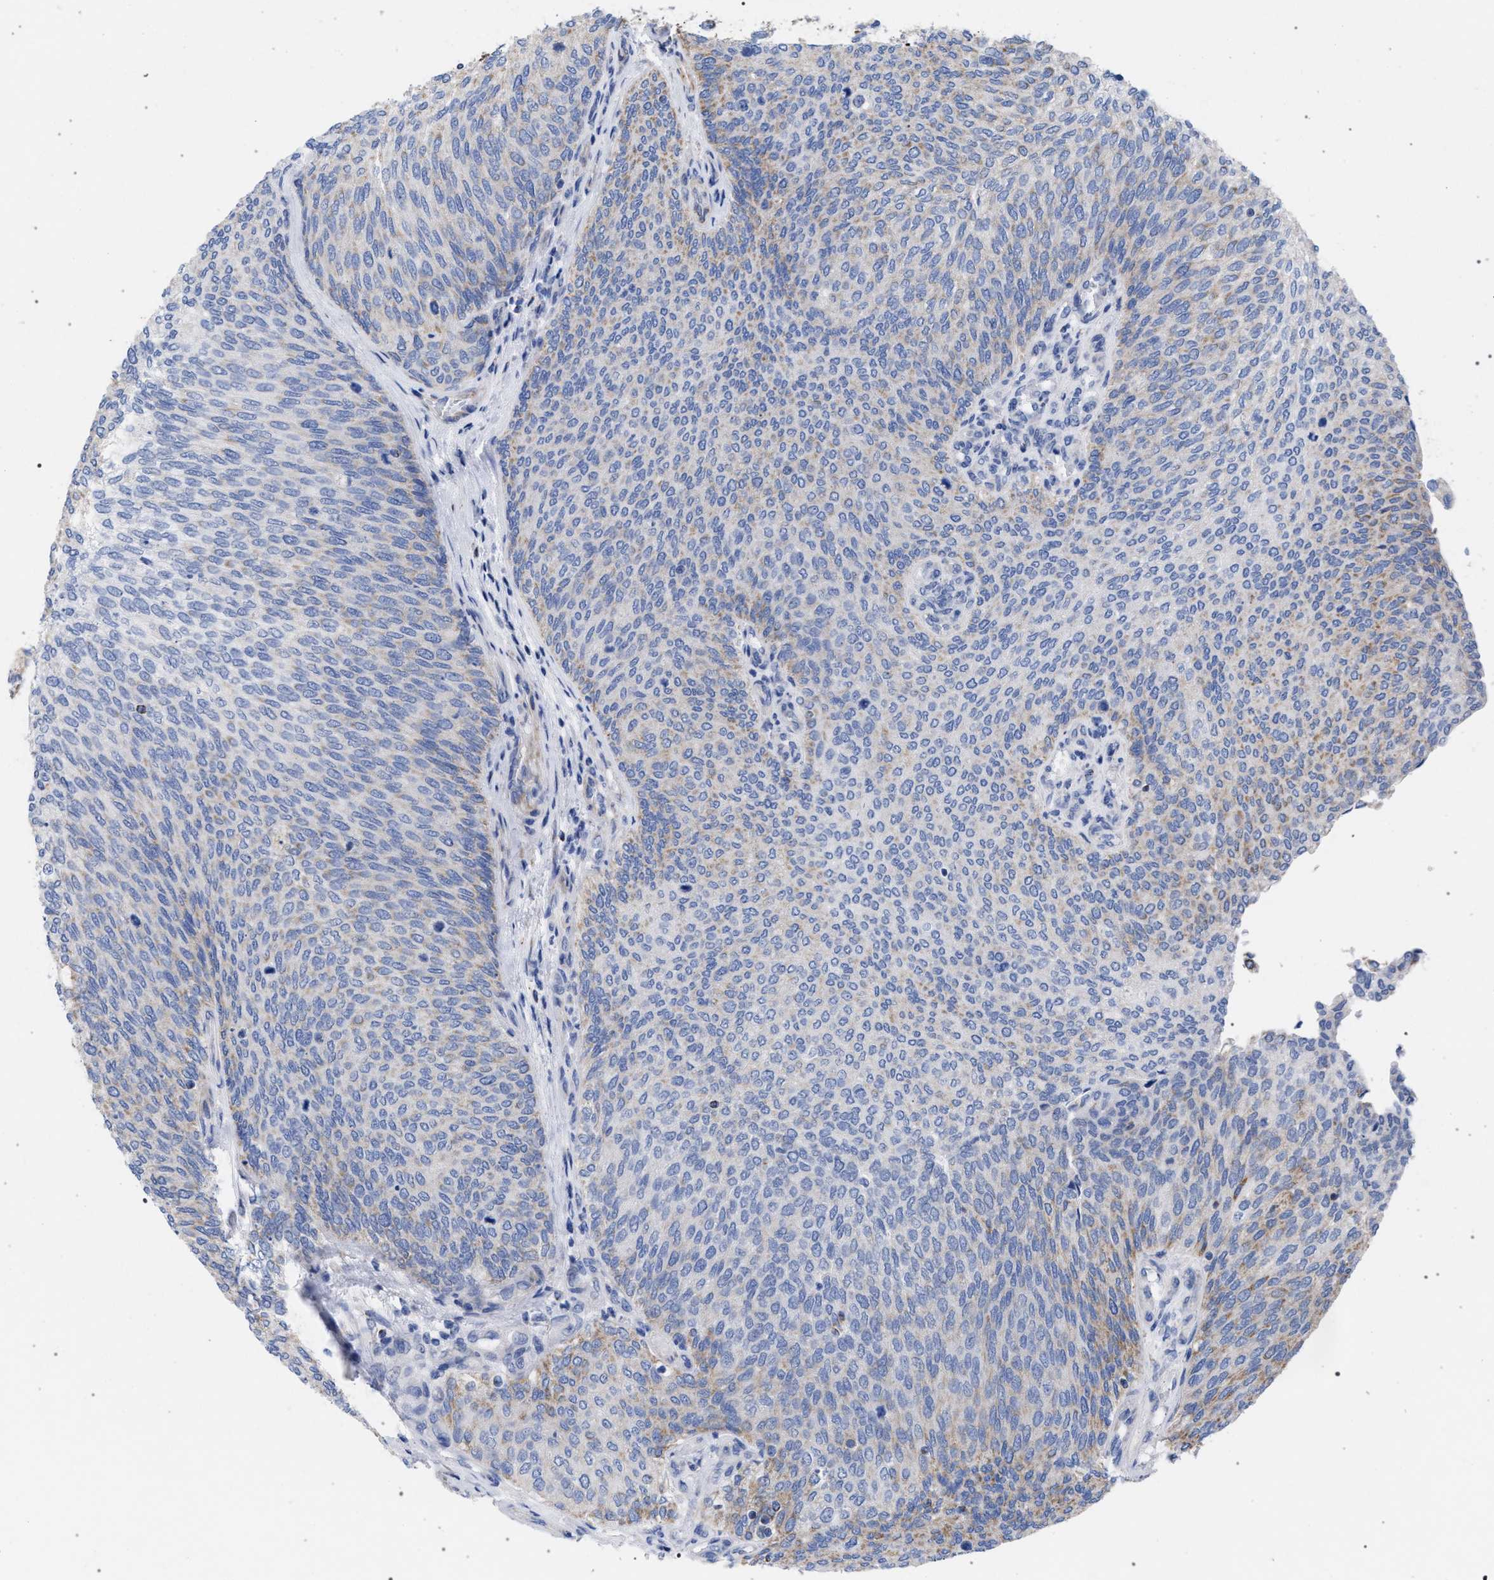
{"staining": {"intensity": "weak", "quantity": "<25%", "location": "cytoplasmic/membranous"}, "tissue": "urothelial cancer", "cell_type": "Tumor cells", "image_type": "cancer", "snomed": [{"axis": "morphology", "description": "Urothelial carcinoma, Low grade"}, {"axis": "topography", "description": "Urinary bladder"}], "caption": "IHC photomicrograph of neoplastic tissue: low-grade urothelial carcinoma stained with DAB reveals no significant protein staining in tumor cells.", "gene": "ACADS", "patient": {"sex": "female", "age": 79}}